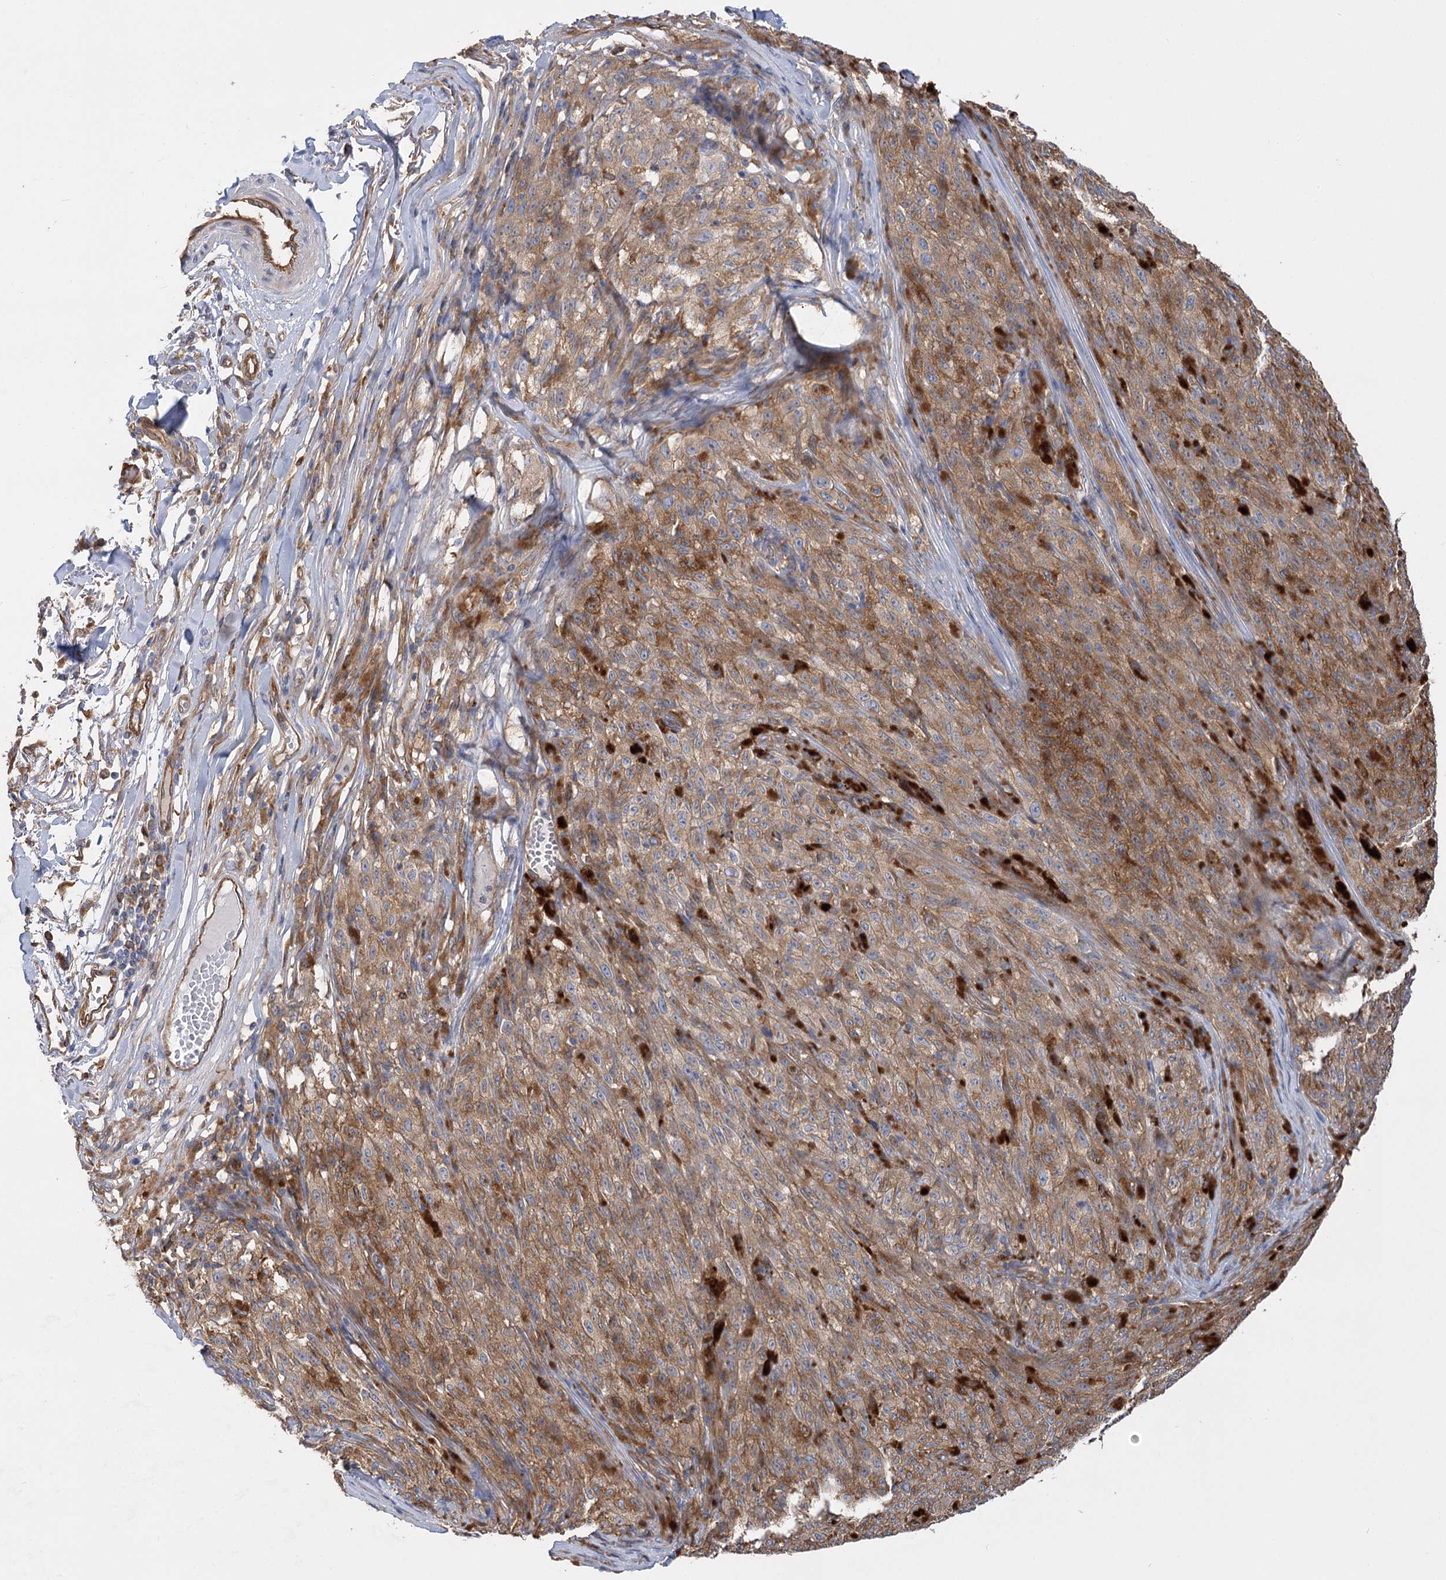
{"staining": {"intensity": "moderate", "quantity": ">75%", "location": "cytoplasmic/membranous"}, "tissue": "melanoma", "cell_type": "Tumor cells", "image_type": "cancer", "snomed": [{"axis": "morphology", "description": "Malignant melanoma, NOS"}, {"axis": "topography", "description": "Skin"}], "caption": "An immunohistochemistry micrograph of tumor tissue is shown. Protein staining in brown highlights moderate cytoplasmic/membranous positivity in melanoma within tumor cells. (IHC, brightfield microscopy, high magnification).", "gene": "GUSB", "patient": {"sex": "female", "age": 82}}